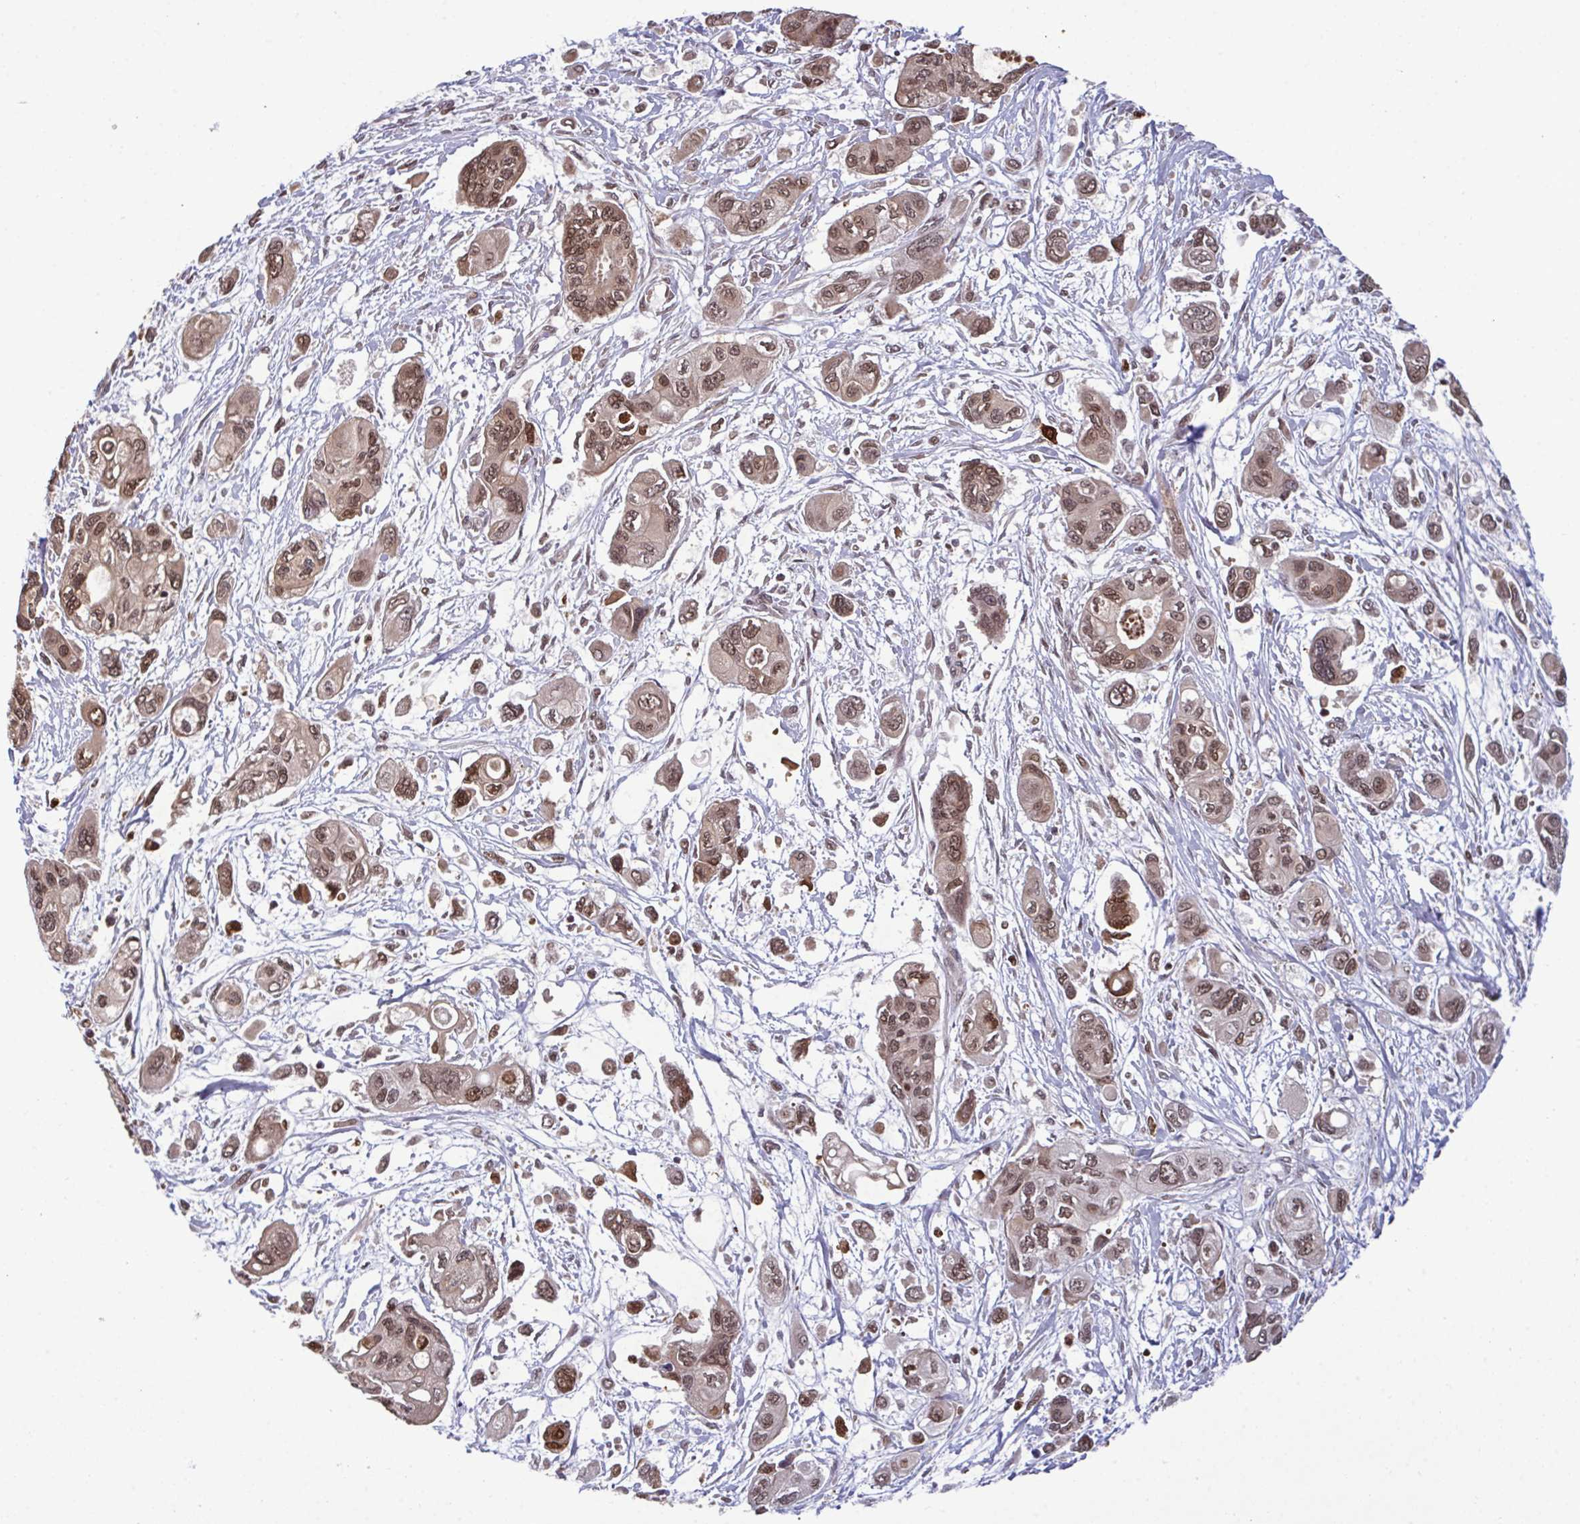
{"staining": {"intensity": "moderate", "quantity": ">75%", "location": "nuclear"}, "tissue": "pancreatic cancer", "cell_type": "Tumor cells", "image_type": "cancer", "snomed": [{"axis": "morphology", "description": "Adenocarcinoma, NOS"}, {"axis": "topography", "description": "Pancreas"}], "caption": "Immunohistochemistry staining of adenocarcinoma (pancreatic), which demonstrates medium levels of moderate nuclear staining in approximately >75% of tumor cells indicating moderate nuclear protein expression. The staining was performed using DAB (brown) for protein detection and nuclei were counterstained in hematoxylin (blue).", "gene": "UXT", "patient": {"sex": "female", "age": 47}}